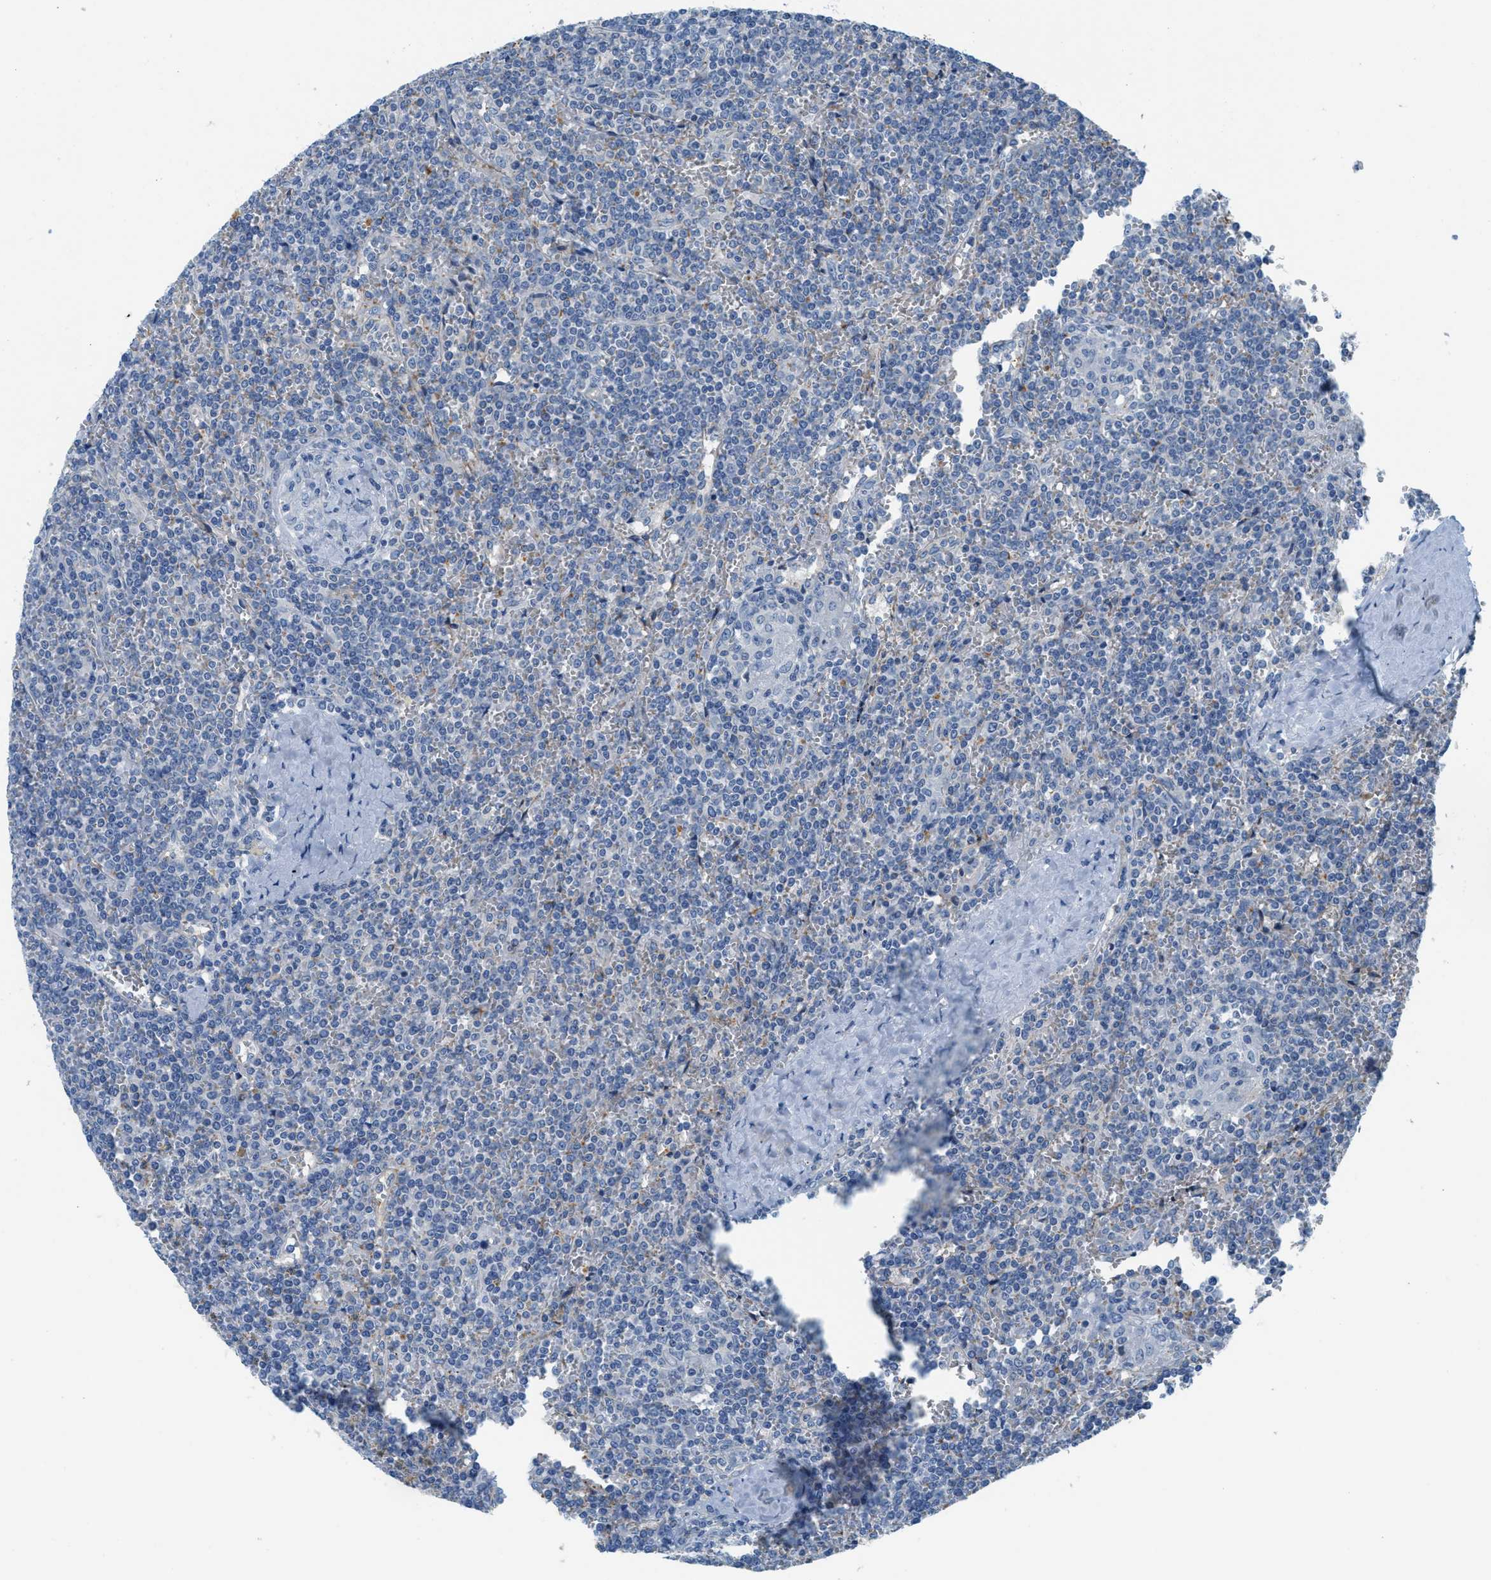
{"staining": {"intensity": "negative", "quantity": "none", "location": "none"}, "tissue": "lymphoma", "cell_type": "Tumor cells", "image_type": "cancer", "snomed": [{"axis": "morphology", "description": "Malignant lymphoma, non-Hodgkin's type, Low grade"}, {"axis": "topography", "description": "Spleen"}], "caption": "Human malignant lymphoma, non-Hodgkin's type (low-grade) stained for a protein using IHC shows no expression in tumor cells.", "gene": "MAPRE2", "patient": {"sex": "female", "age": 19}}